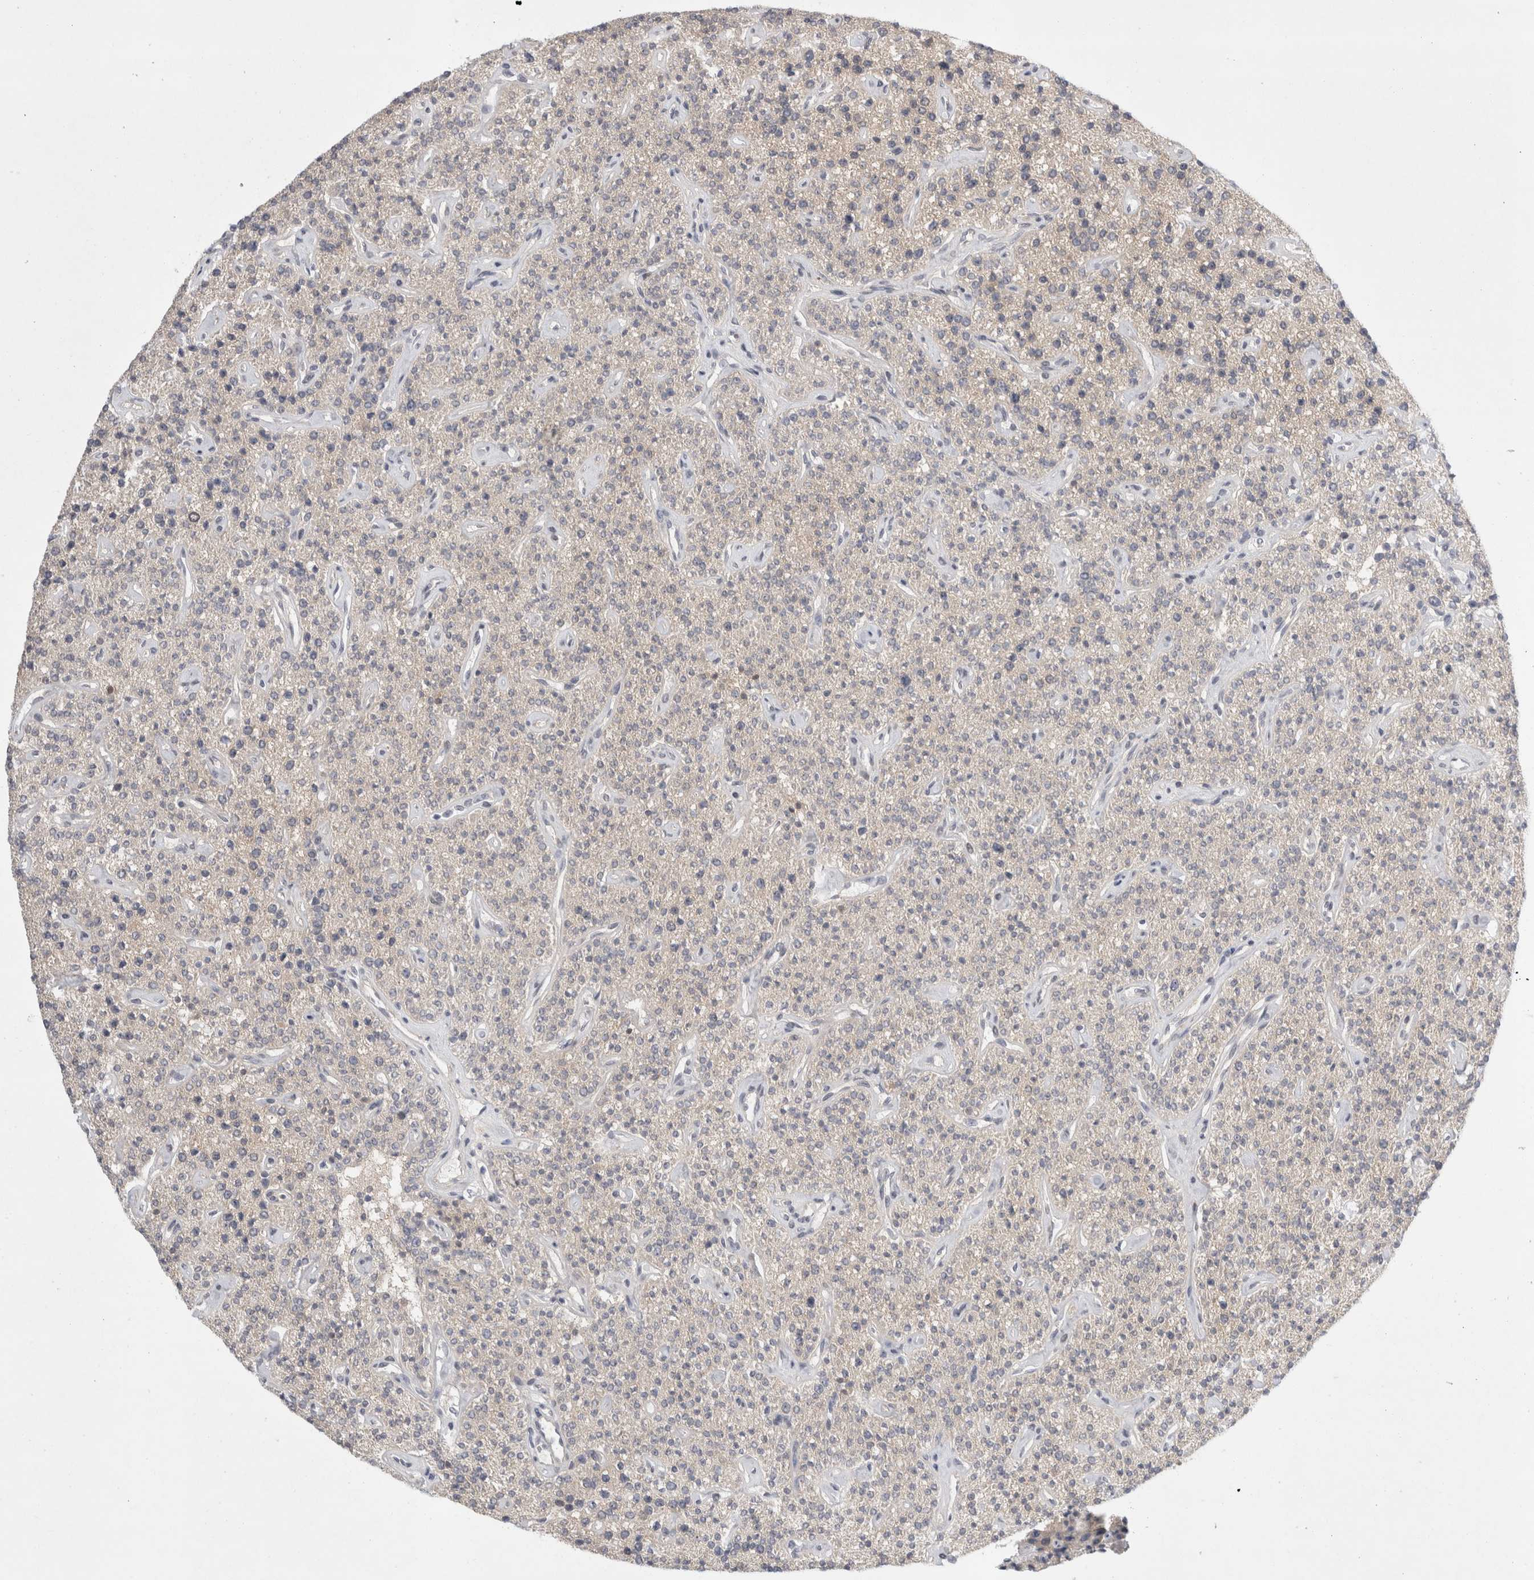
{"staining": {"intensity": "moderate", "quantity": ">75%", "location": "cytoplasmic/membranous"}, "tissue": "parathyroid gland", "cell_type": "Glandular cells", "image_type": "normal", "snomed": [{"axis": "morphology", "description": "Normal tissue, NOS"}, {"axis": "topography", "description": "Parathyroid gland"}], "caption": "Human parathyroid gland stained with a brown dye exhibits moderate cytoplasmic/membranous positive expression in about >75% of glandular cells.", "gene": "CDCA7L", "patient": {"sex": "male", "age": 46}}